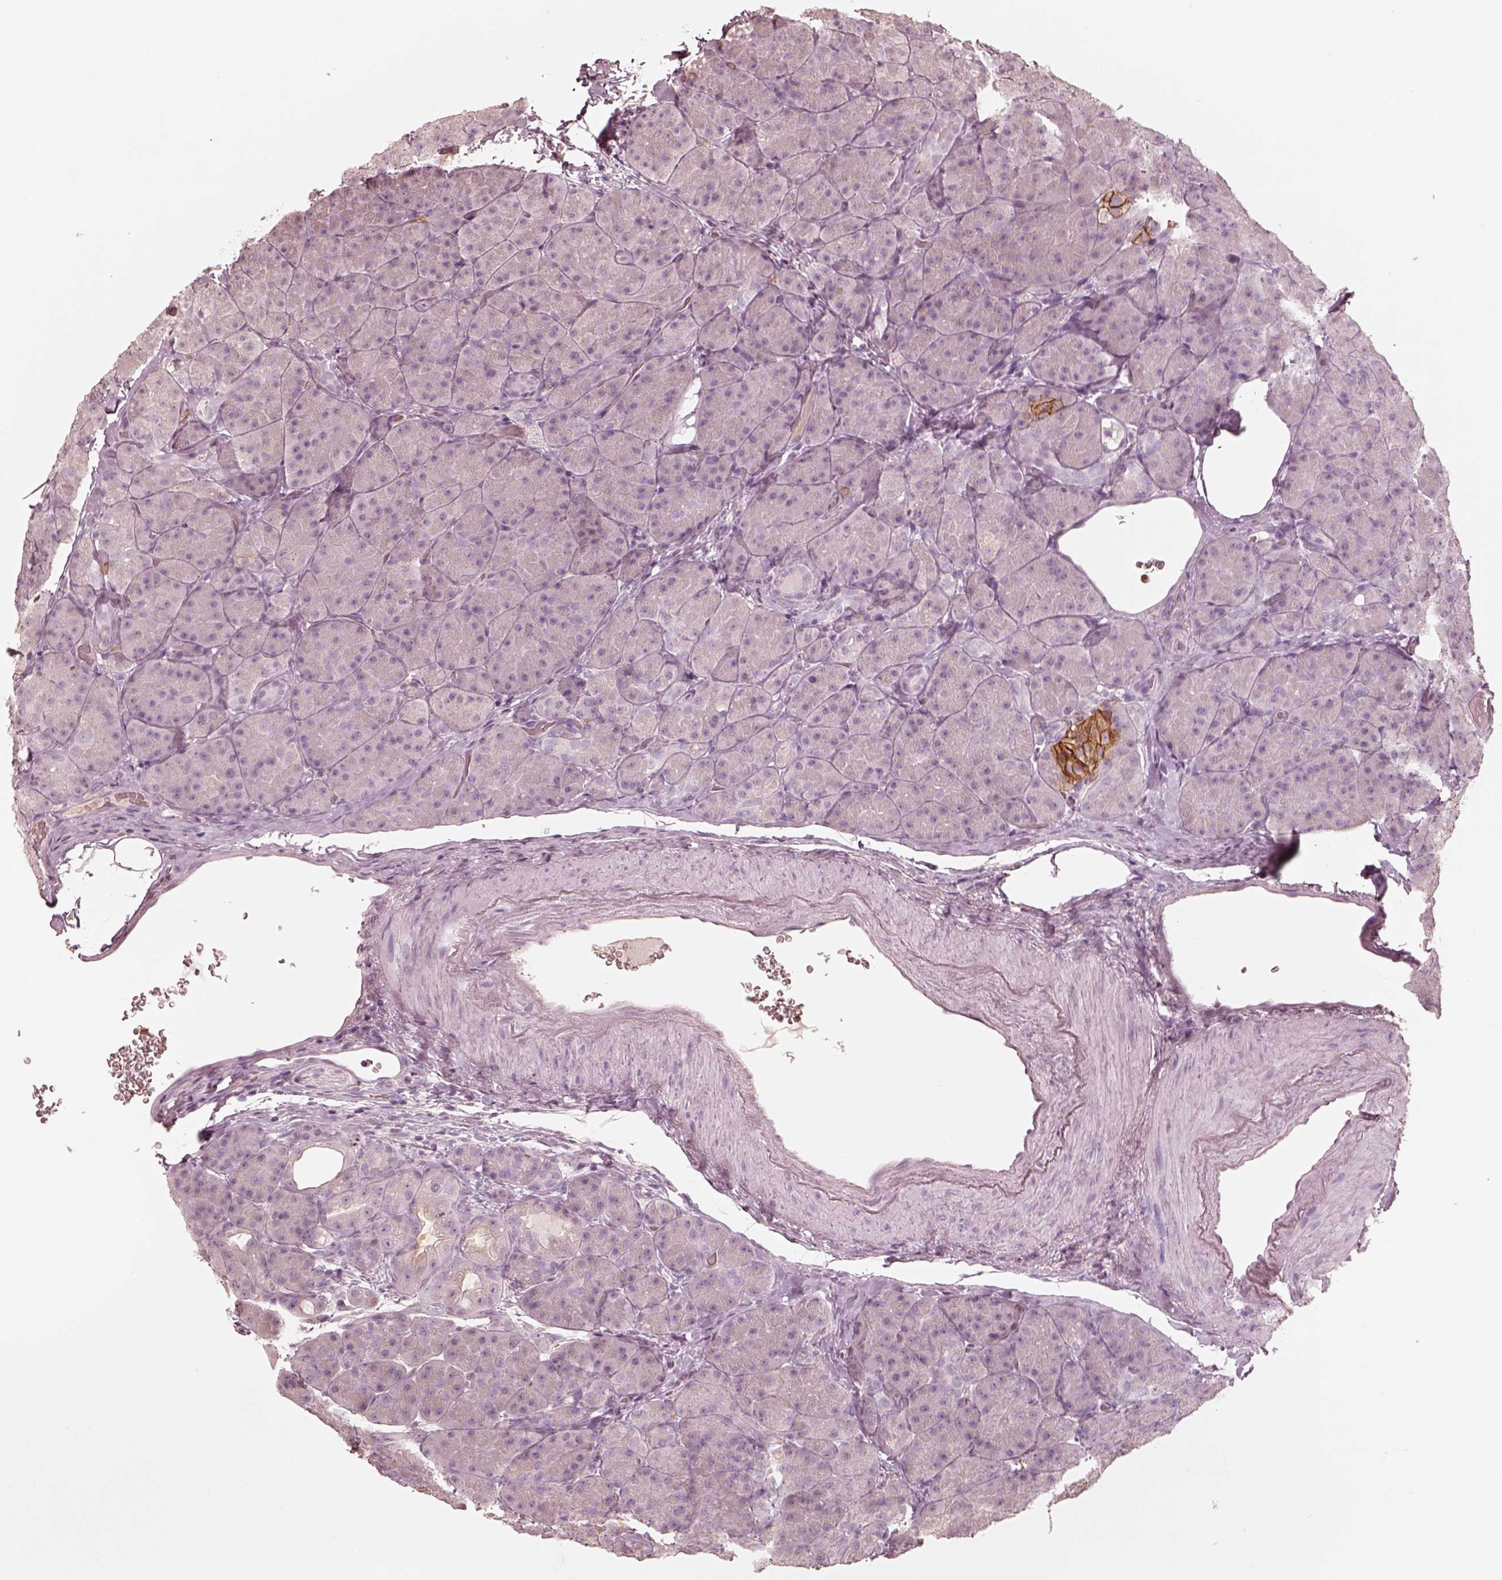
{"staining": {"intensity": "negative", "quantity": "none", "location": "none"}, "tissue": "pancreas", "cell_type": "Exocrine glandular cells", "image_type": "normal", "snomed": [{"axis": "morphology", "description": "Normal tissue, NOS"}, {"axis": "topography", "description": "Pancreas"}], "caption": "IHC photomicrograph of benign pancreas: human pancreas stained with DAB (3,3'-diaminobenzidine) exhibits no significant protein staining in exocrine glandular cells.", "gene": "GPRIN1", "patient": {"sex": "male", "age": 57}}